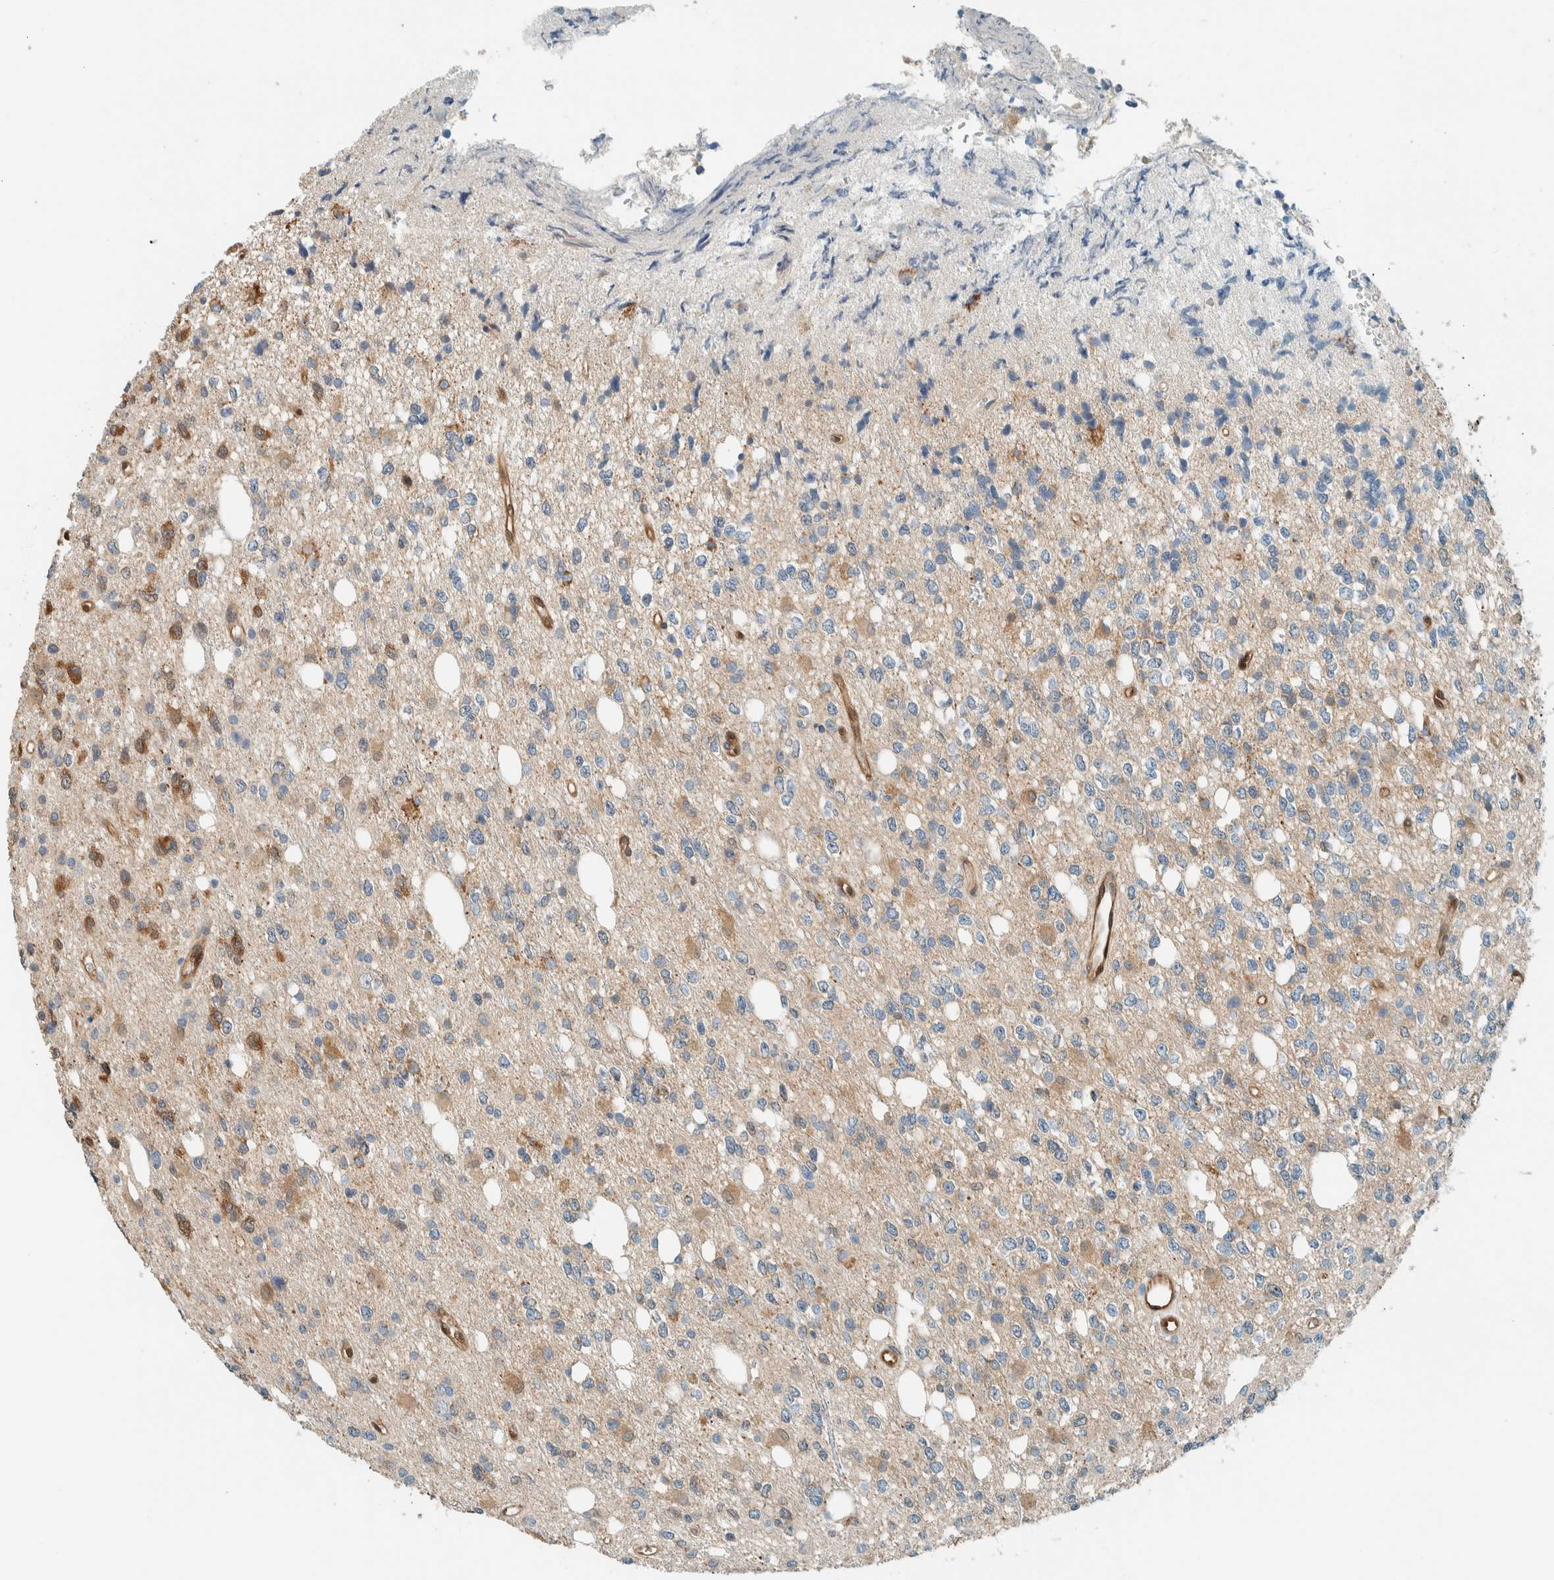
{"staining": {"intensity": "moderate", "quantity": "<25%", "location": "cytoplasmic/membranous"}, "tissue": "glioma", "cell_type": "Tumor cells", "image_type": "cancer", "snomed": [{"axis": "morphology", "description": "Glioma, malignant, High grade"}, {"axis": "topography", "description": "Brain"}], "caption": "Immunohistochemistry (DAB (3,3'-diaminobenzidine)) staining of human malignant glioma (high-grade) displays moderate cytoplasmic/membranous protein staining in approximately <25% of tumor cells.", "gene": "NXN", "patient": {"sex": "female", "age": 62}}